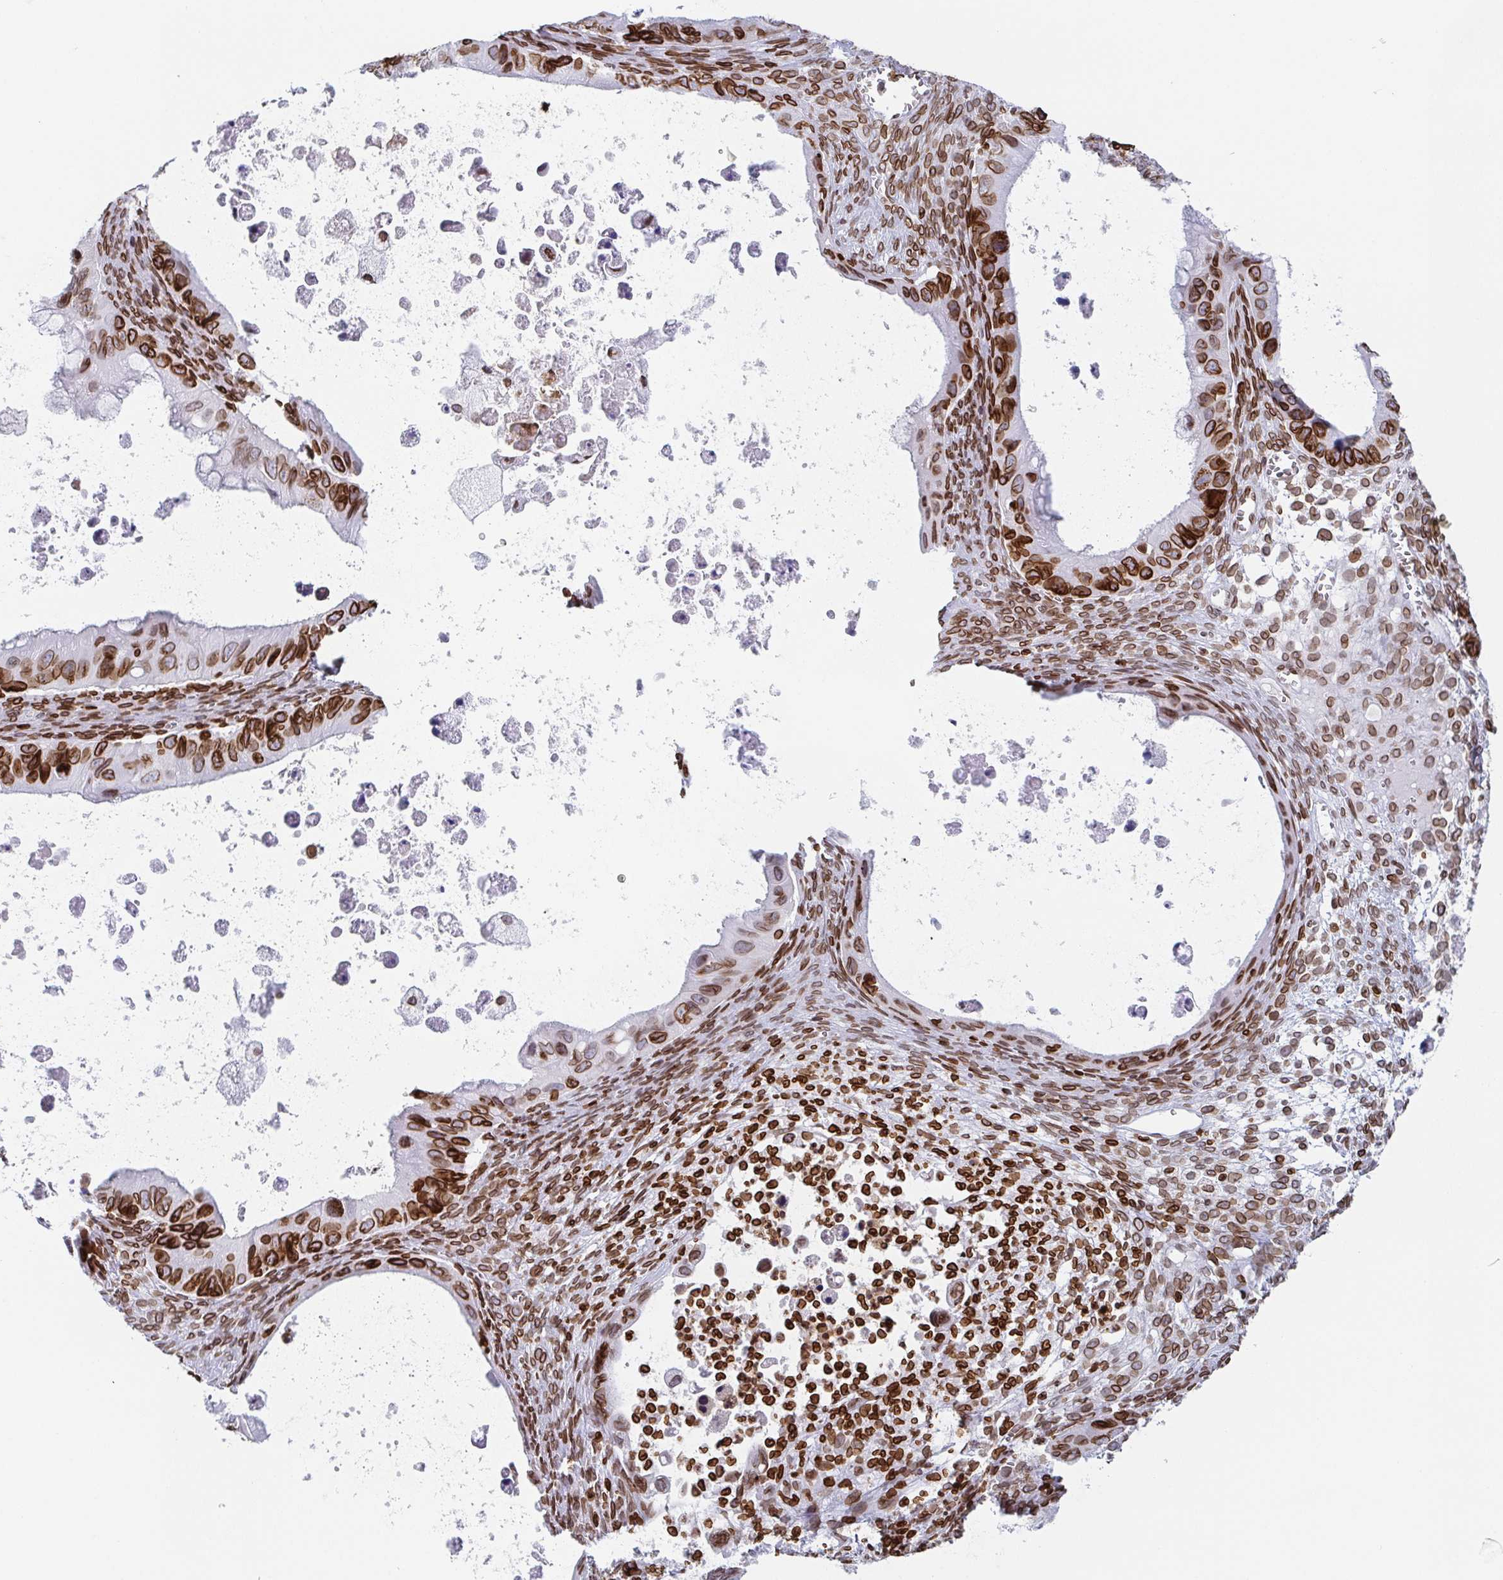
{"staining": {"intensity": "strong", "quantity": ">75%", "location": "cytoplasmic/membranous,nuclear"}, "tissue": "ovarian cancer", "cell_type": "Tumor cells", "image_type": "cancer", "snomed": [{"axis": "morphology", "description": "Cystadenocarcinoma, mucinous, NOS"}, {"axis": "topography", "description": "Ovary"}], "caption": "Immunohistochemical staining of ovarian cancer (mucinous cystadenocarcinoma) reveals high levels of strong cytoplasmic/membranous and nuclear protein expression in approximately >75% of tumor cells. (DAB IHC, brown staining for protein, blue staining for nuclei).", "gene": "BTBD7", "patient": {"sex": "female", "age": 64}}